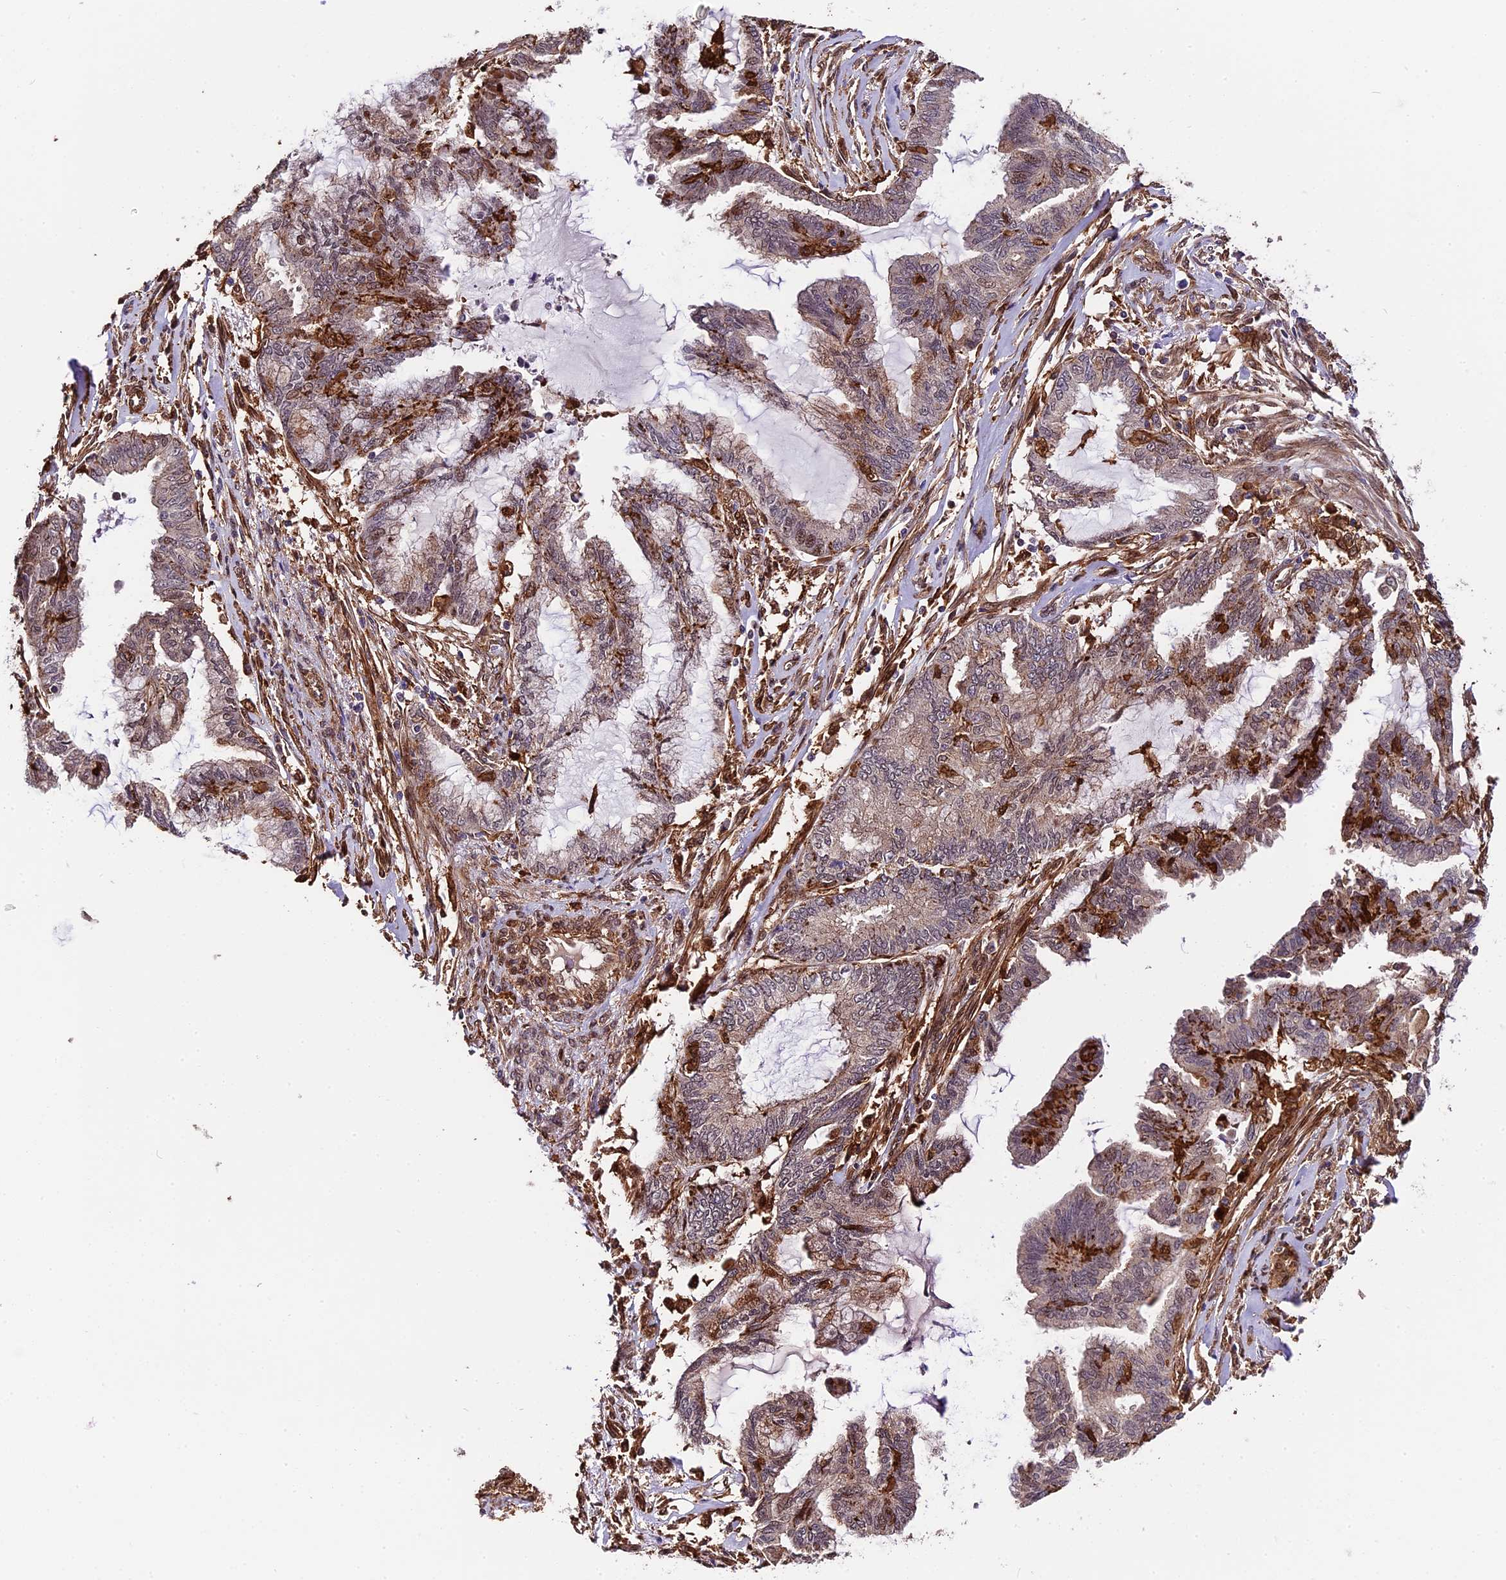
{"staining": {"intensity": "negative", "quantity": "none", "location": "none"}, "tissue": "endometrial cancer", "cell_type": "Tumor cells", "image_type": "cancer", "snomed": [{"axis": "morphology", "description": "Adenocarcinoma, NOS"}, {"axis": "topography", "description": "Endometrium"}], "caption": "Tumor cells are negative for protein expression in human adenocarcinoma (endometrial).", "gene": "HERPUD1", "patient": {"sex": "female", "age": 86}}